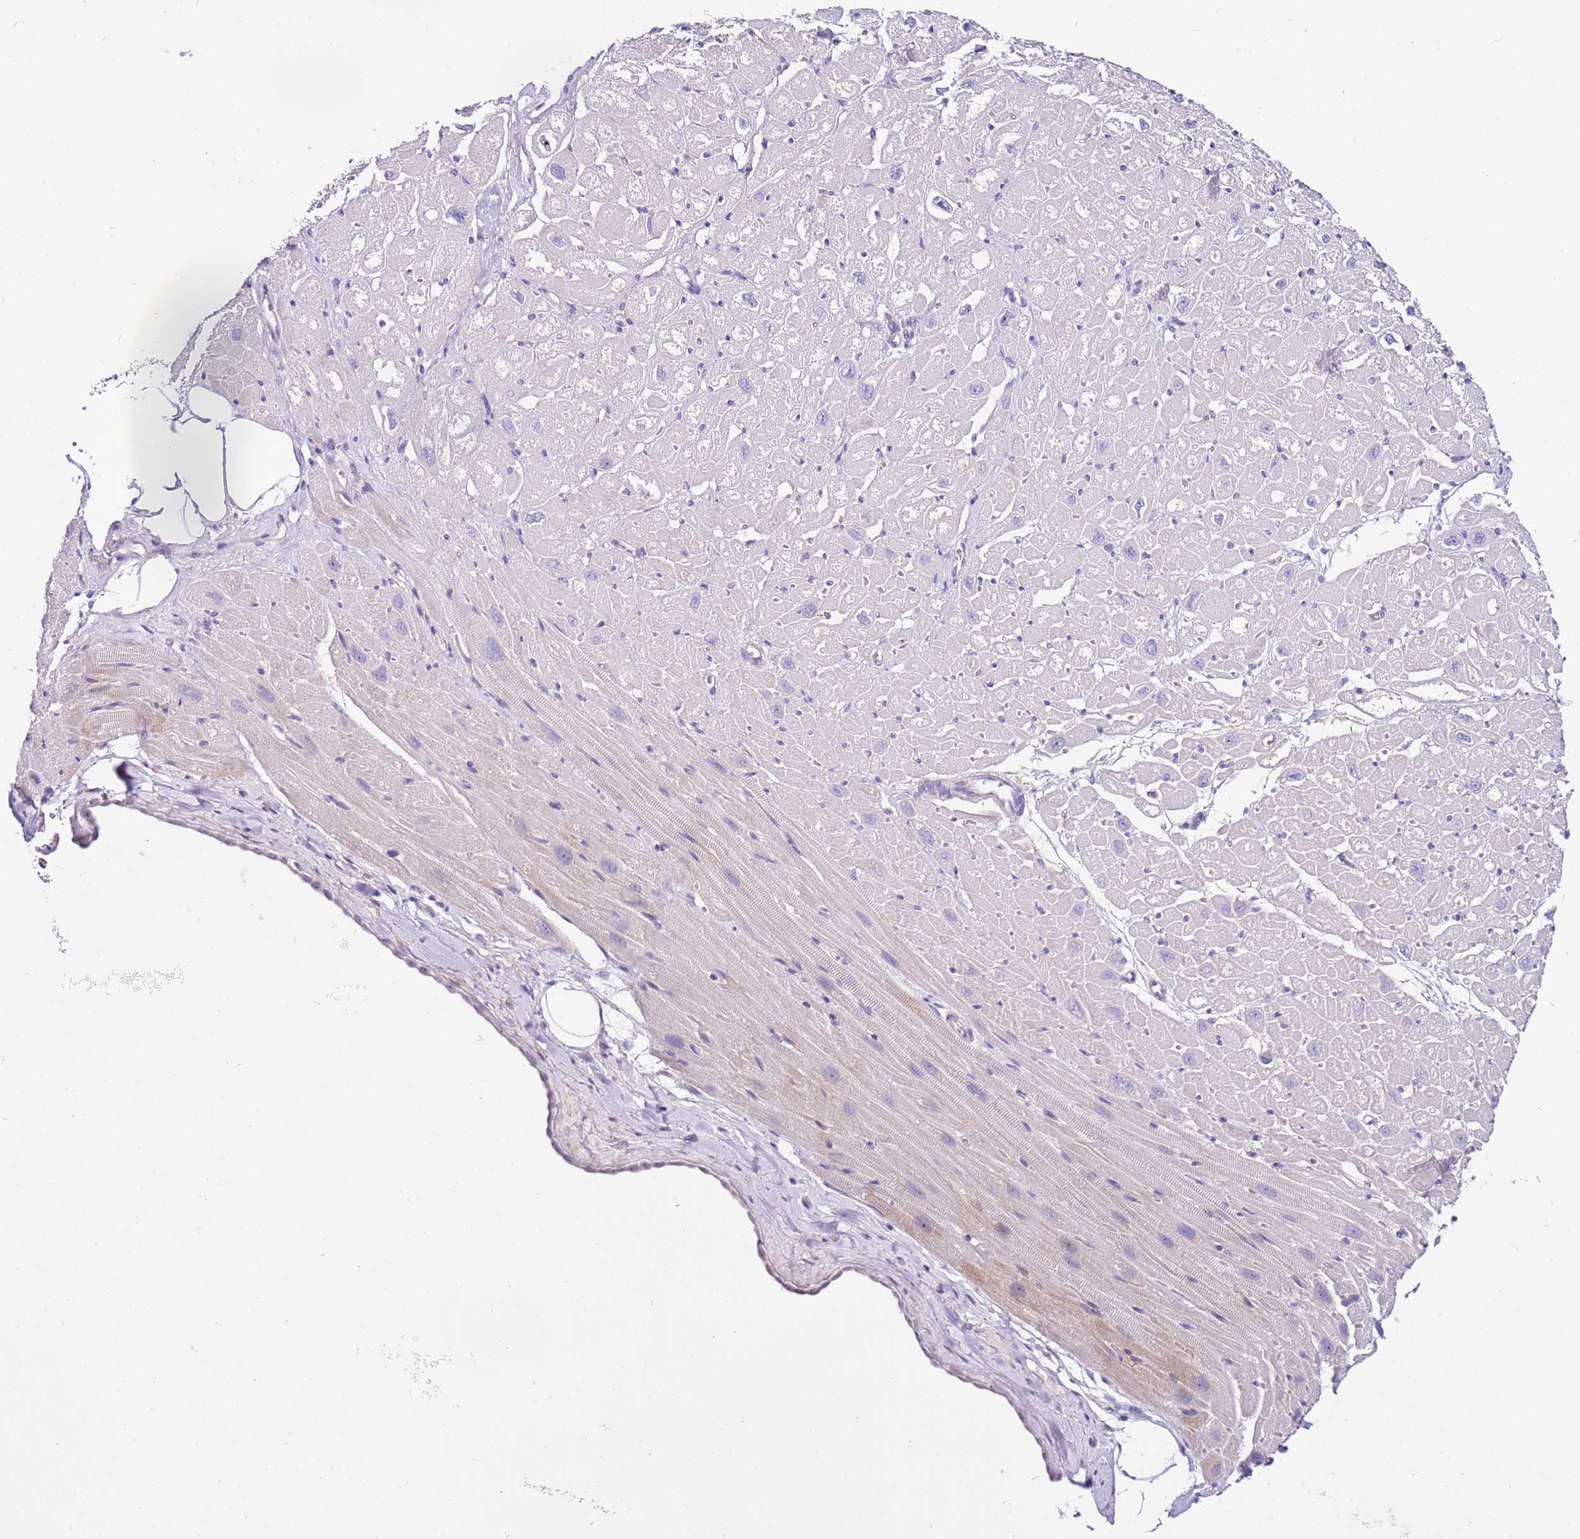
{"staining": {"intensity": "negative", "quantity": "none", "location": "none"}, "tissue": "heart muscle", "cell_type": "Cardiomyocytes", "image_type": "normal", "snomed": [{"axis": "morphology", "description": "Normal tissue, NOS"}, {"axis": "topography", "description": "Heart"}], "caption": "Cardiomyocytes are negative for brown protein staining in benign heart muscle. (Immunohistochemistry (ihc), brightfield microscopy, high magnification).", "gene": "HGD", "patient": {"sex": "male", "age": 50}}